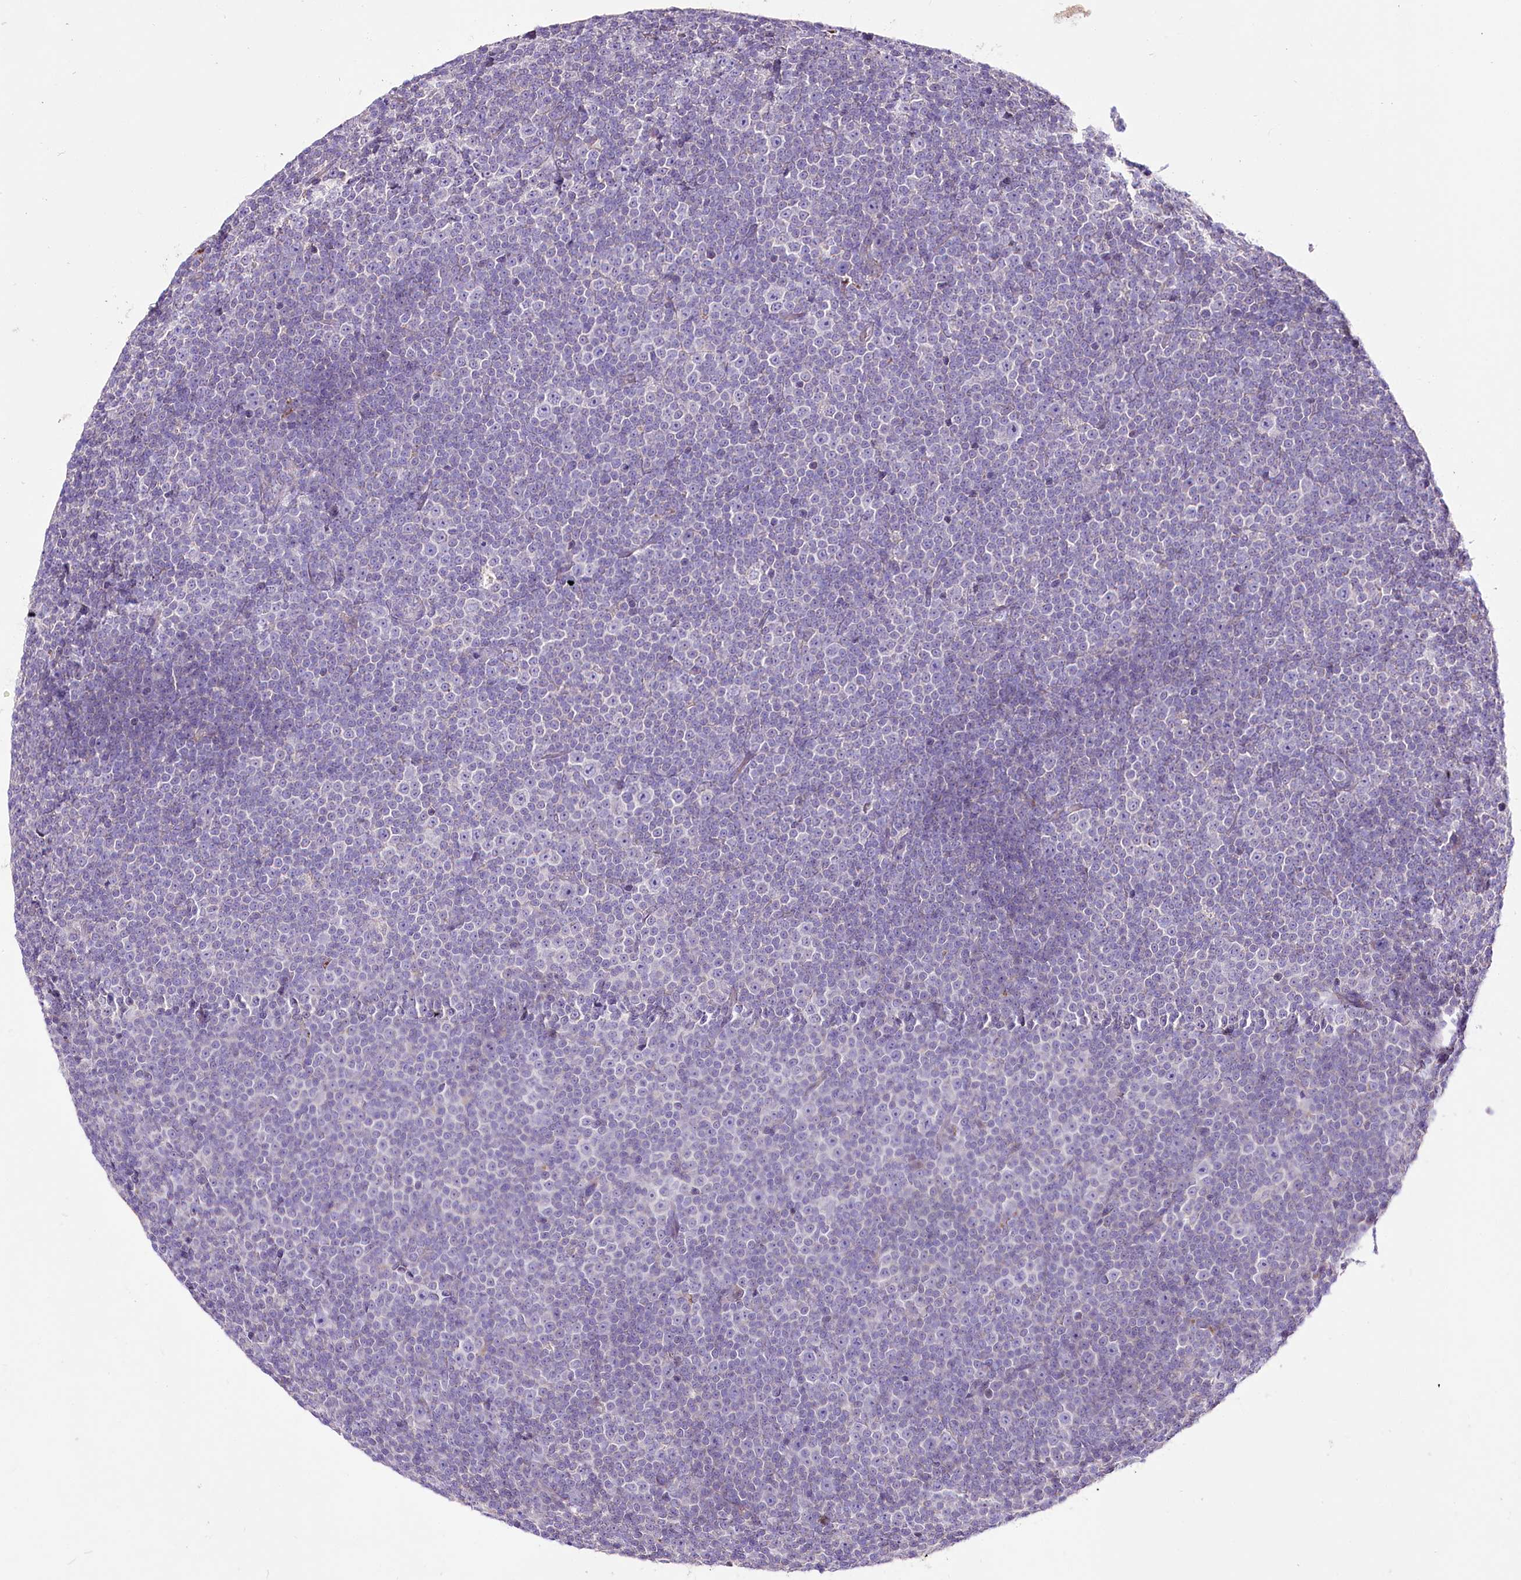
{"staining": {"intensity": "negative", "quantity": "none", "location": "none"}, "tissue": "lymphoma", "cell_type": "Tumor cells", "image_type": "cancer", "snomed": [{"axis": "morphology", "description": "Malignant lymphoma, non-Hodgkin's type, Low grade"}, {"axis": "topography", "description": "Lymph node"}], "caption": "Lymphoma was stained to show a protein in brown. There is no significant staining in tumor cells.", "gene": "LRRC14B", "patient": {"sex": "female", "age": 67}}